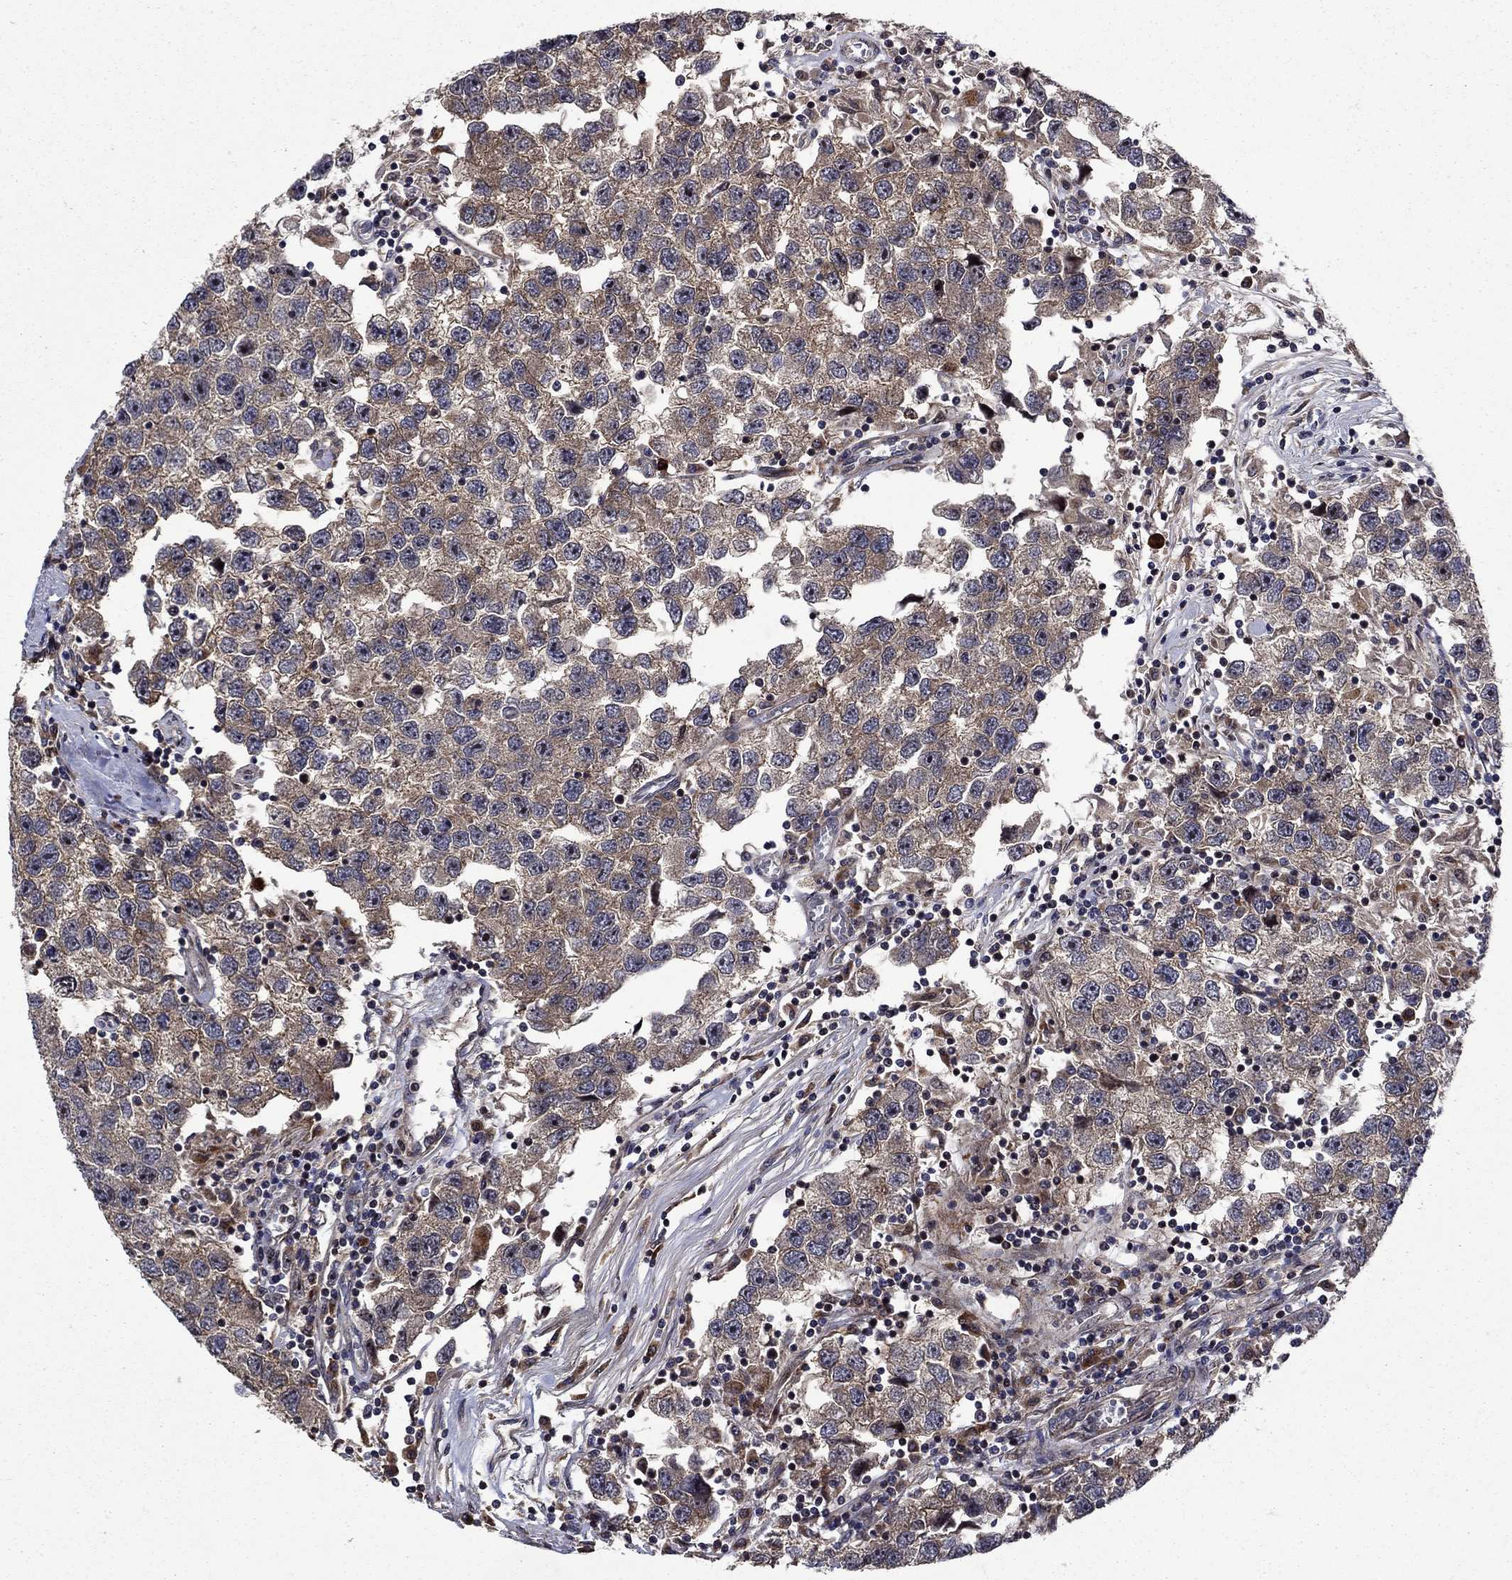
{"staining": {"intensity": "moderate", "quantity": "25%-75%", "location": "cytoplasmic/membranous"}, "tissue": "testis cancer", "cell_type": "Tumor cells", "image_type": "cancer", "snomed": [{"axis": "morphology", "description": "Seminoma, NOS"}, {"axis": "topography", "description": "Testis"}], "caption": "Human testis cancer stained with a protein marker shows moderate staining in tumor cells.", "gene": "AGTPBP1", "patient": {"sex": "male", "age": 26}}